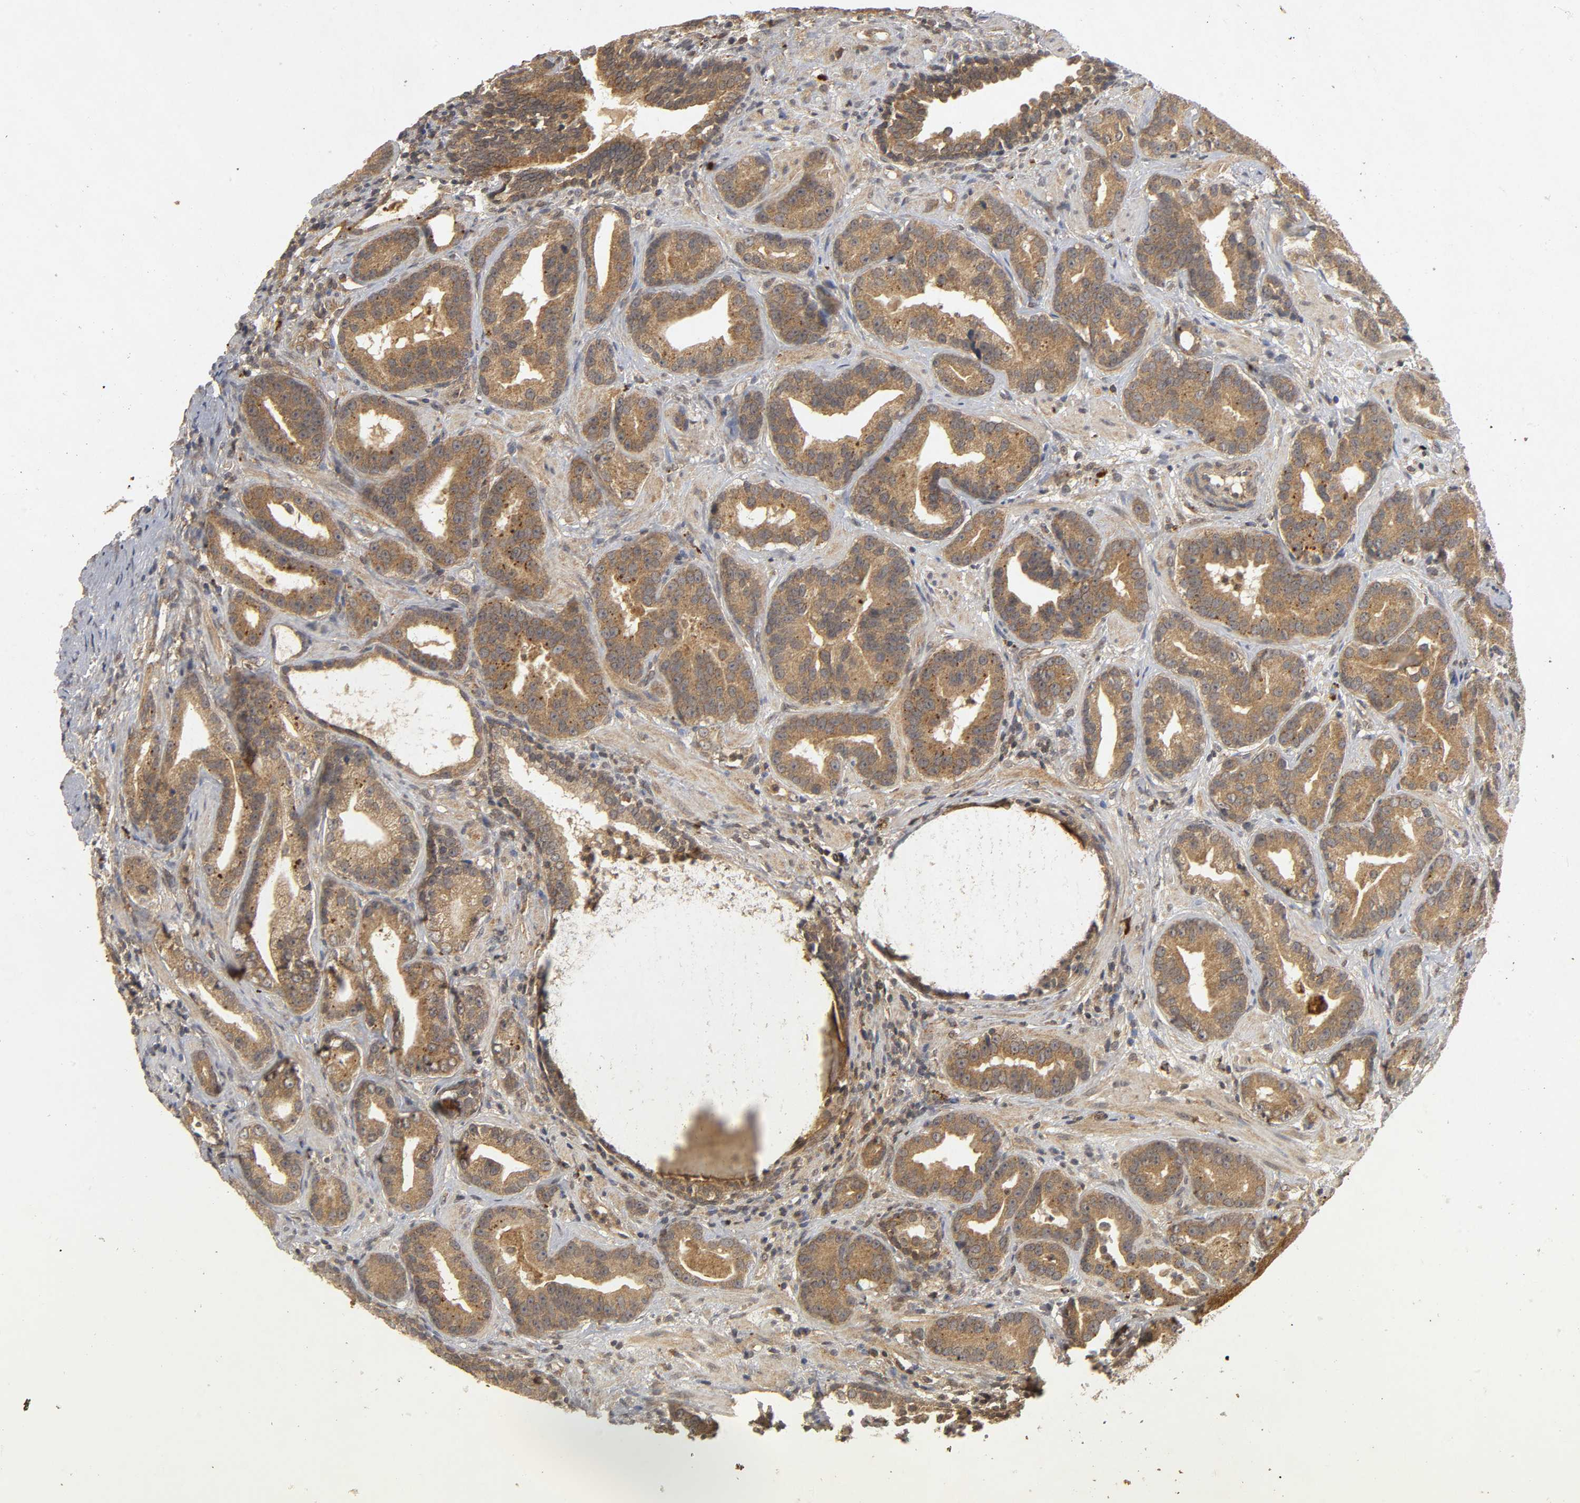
{"staining": {"intensity": "moderate", "quantity": ">75%", "location": "cytoplasmic/membranous"}, "tissue": "prostate cancer", "cell_type": "Tumor cells", "image_type": "cancer", "snomed": [{"axis": "morphology", "description": "Adenocarcinoma, Low grade"}, {"axis": "topography", "description": "Prostate"}], "caption": "Immunohistochemistry (IHC) staining of low-grade adenocarcinoma (prostate), which reveals medium levels of moderate cytoplasmic/membranous staining in about >75% of tumor cells indicating moderate cytoplasmic/membranous protein positivity. The staining was performed using DAB (brown) for protein detection and nuclei were counterstained in hematoxylin (blue).", "gene": "TRAF6", "patient": {"sex": "male", "age": 59}}